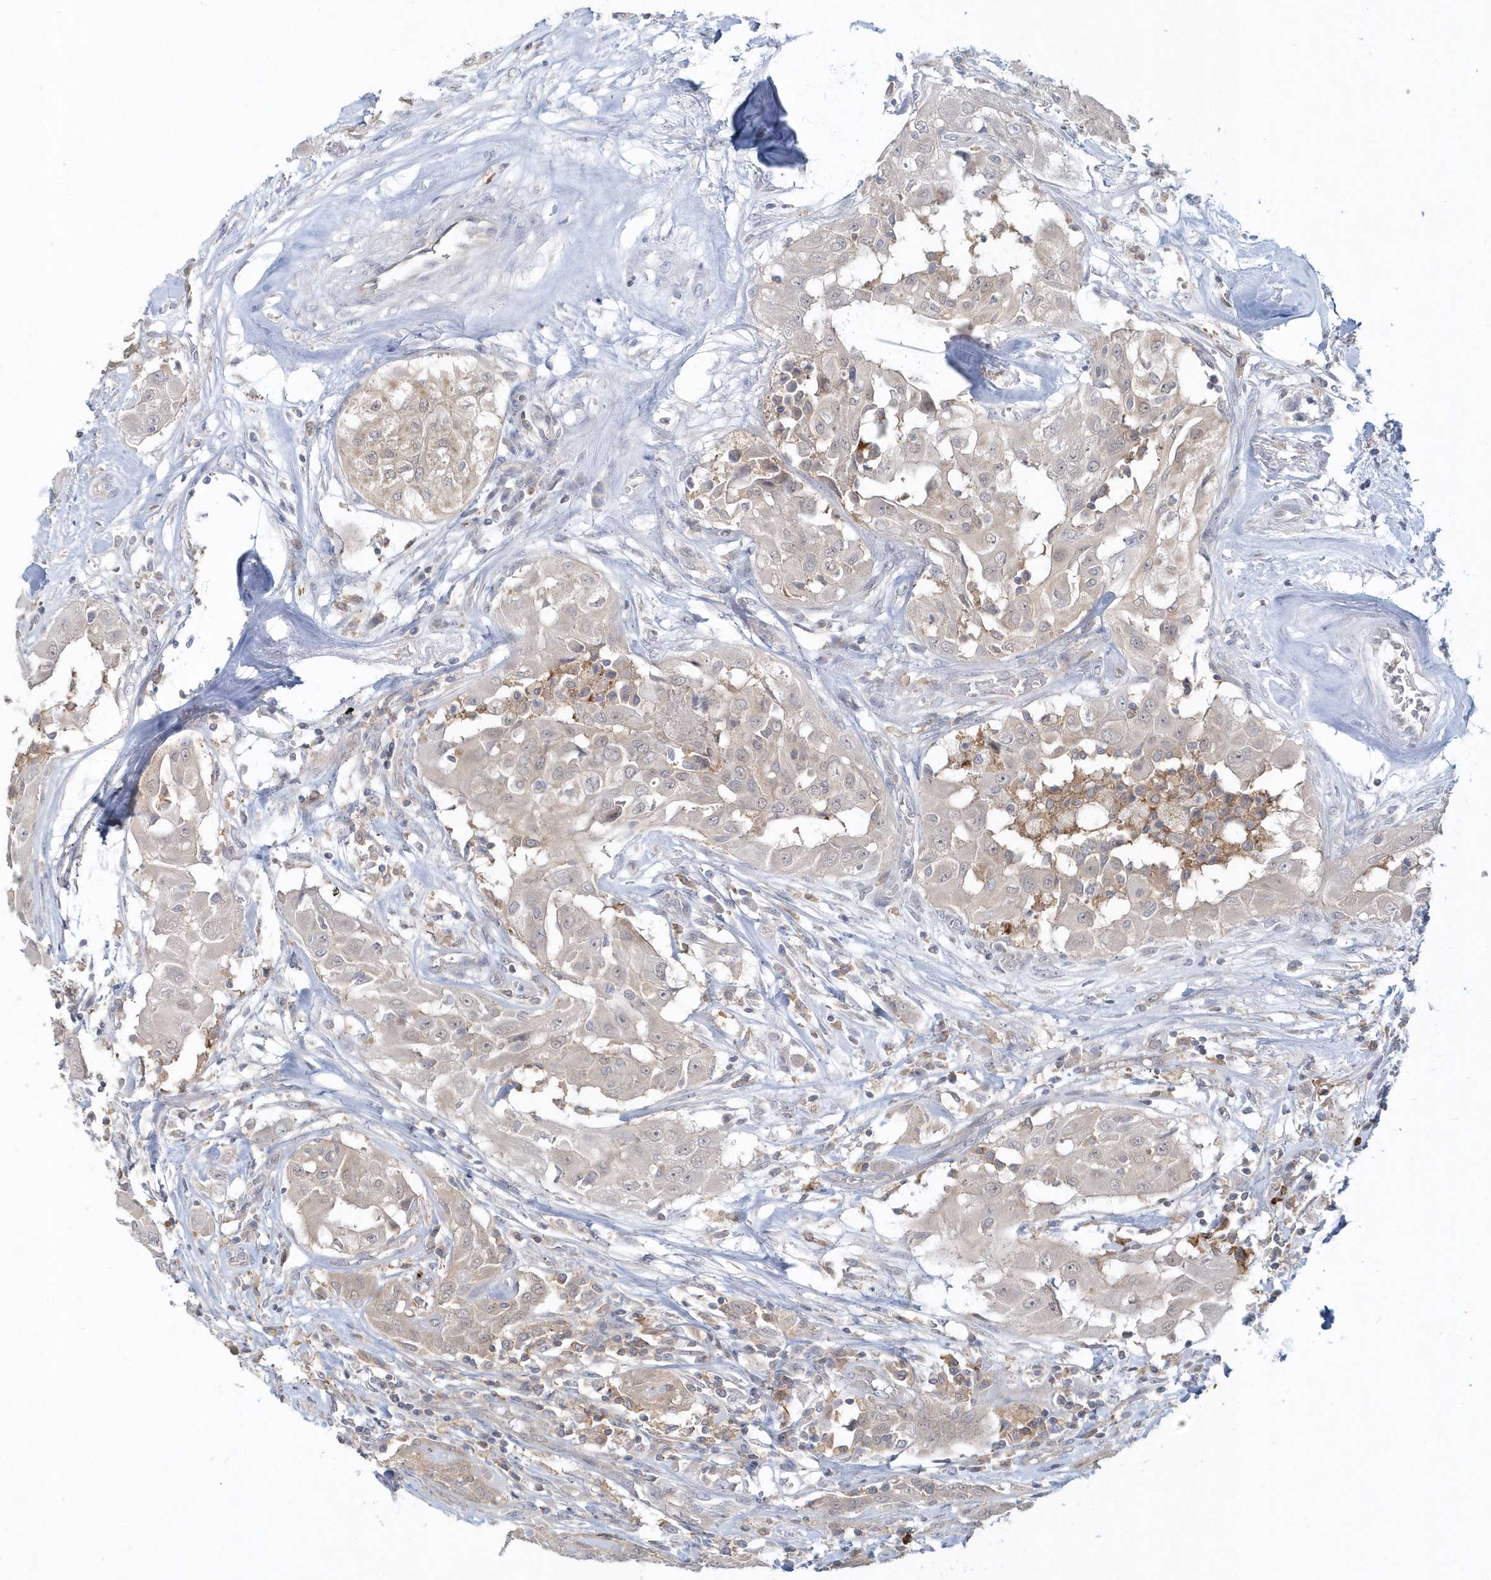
{"staining": {"intensity": "negative", "quantity": "none", "location": "none"}, "tissue": "thyroid cancer", "cell_type": "Tumor cells", "image_type": "cancer", "snomed": [{"axis": "morphology", "description": "Papillary adenocarcinoma, NOS"}, {"axis": "topography", "description": "Thyroid gland"}], "caption": "The image reveals no significant staining in tumor cells of thyroid cancer (papillary adenocarcinoma).", "gene": "RNF7", "patient": {"sex": "female", "age": 59}}